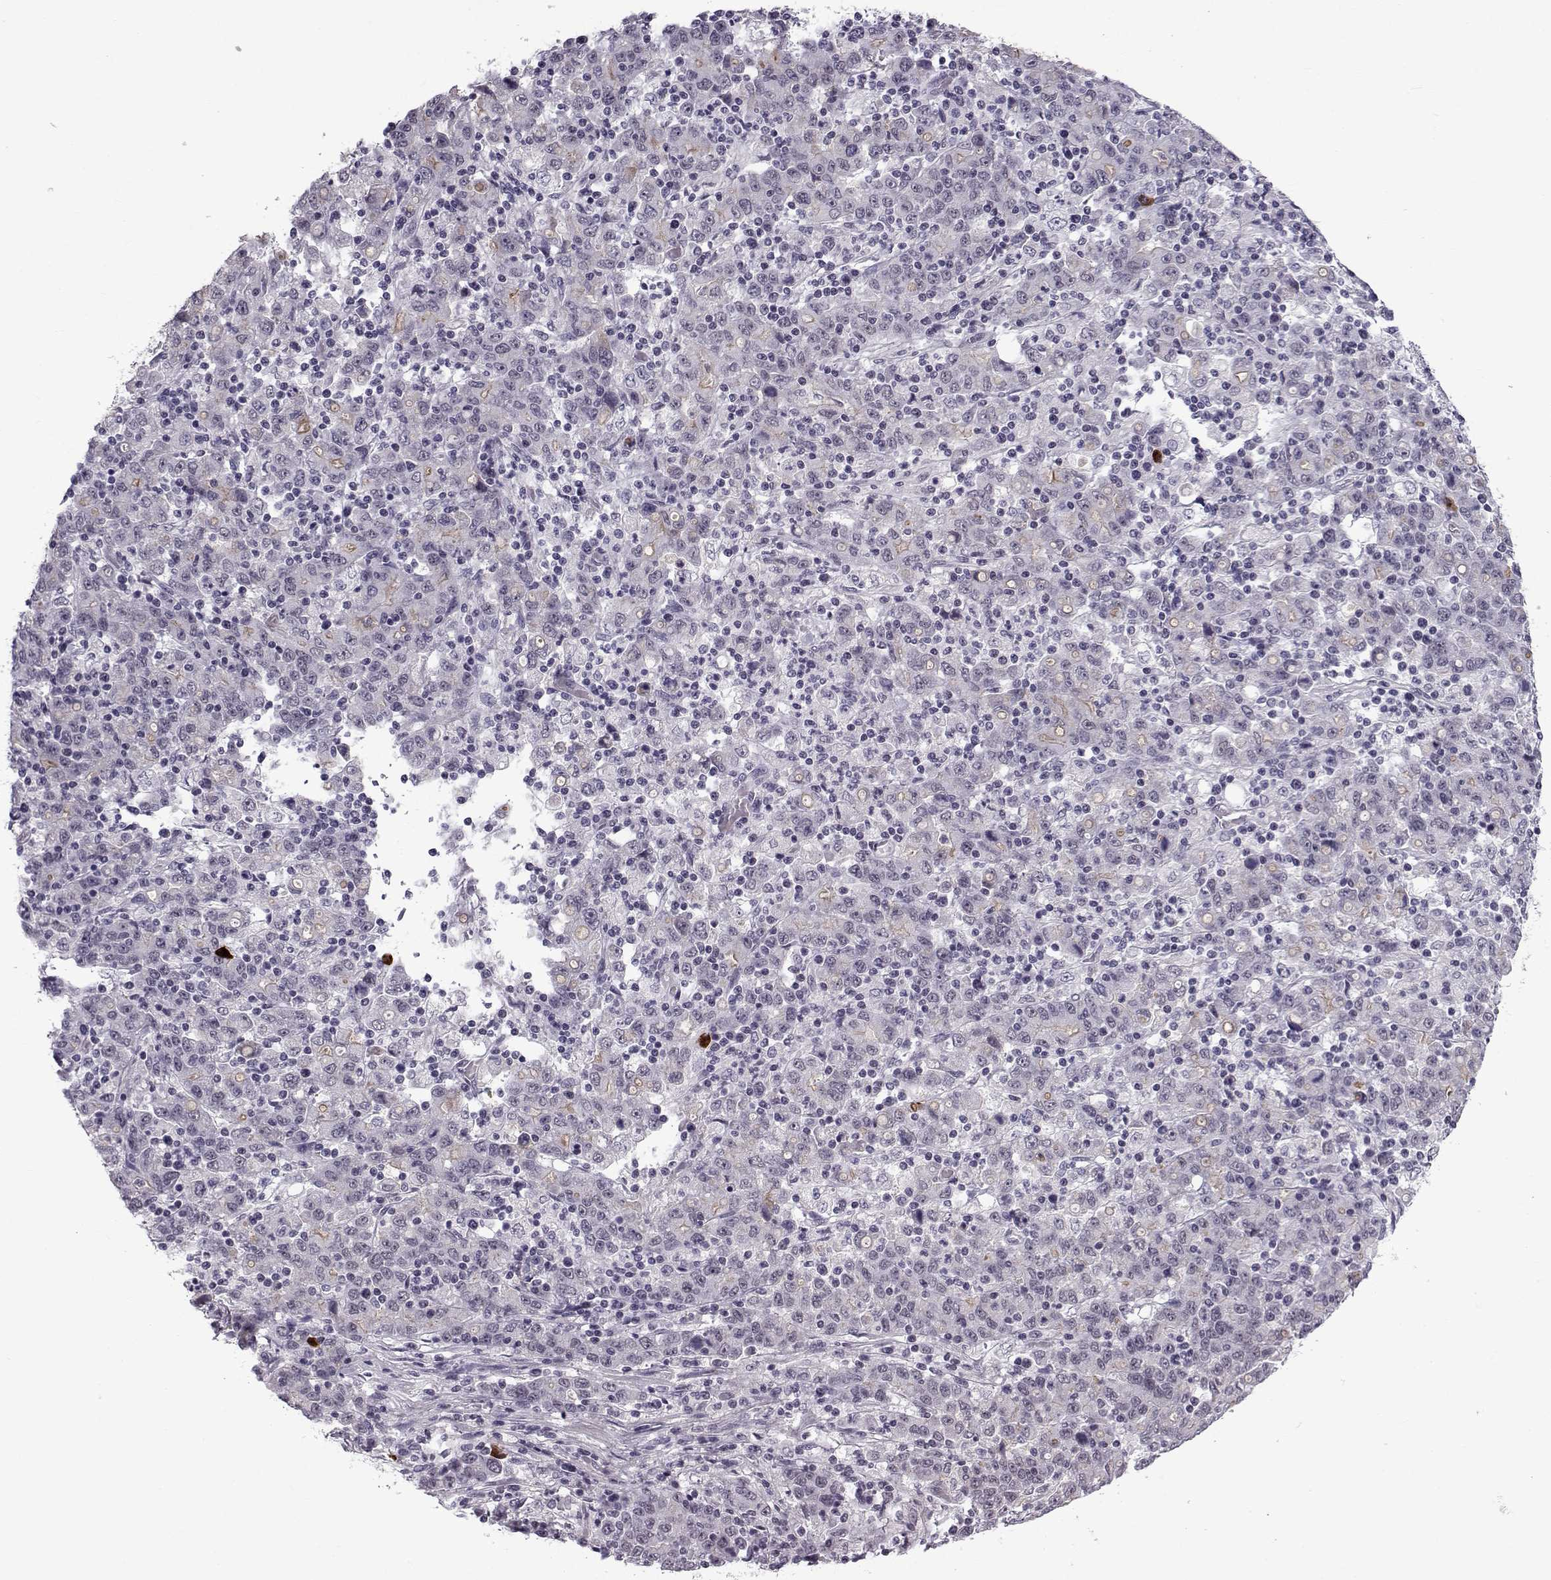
{"staining": {"intensity": "negative", "quantity": "none", "location": "none"}, "tissue": "stomach cancer", "cell_type": "Tumor cells", "image_type": "cancer", "snomed": [{"axis": "morphology", "description": "Adenocarcinoma, NOS"}, {"axis": "topography", "description": "Stomach, upper"}], "caption": "Immunohistochemistry histopathology image of neoplastic tissue: adenocarcinoma (stomach) stained with DAB (3,3'-diaminobenzidine) exhibits no significant protein staining in tumor cells.", "gene": "RBM24", "patient": {"sex": "male", "age": 69}}